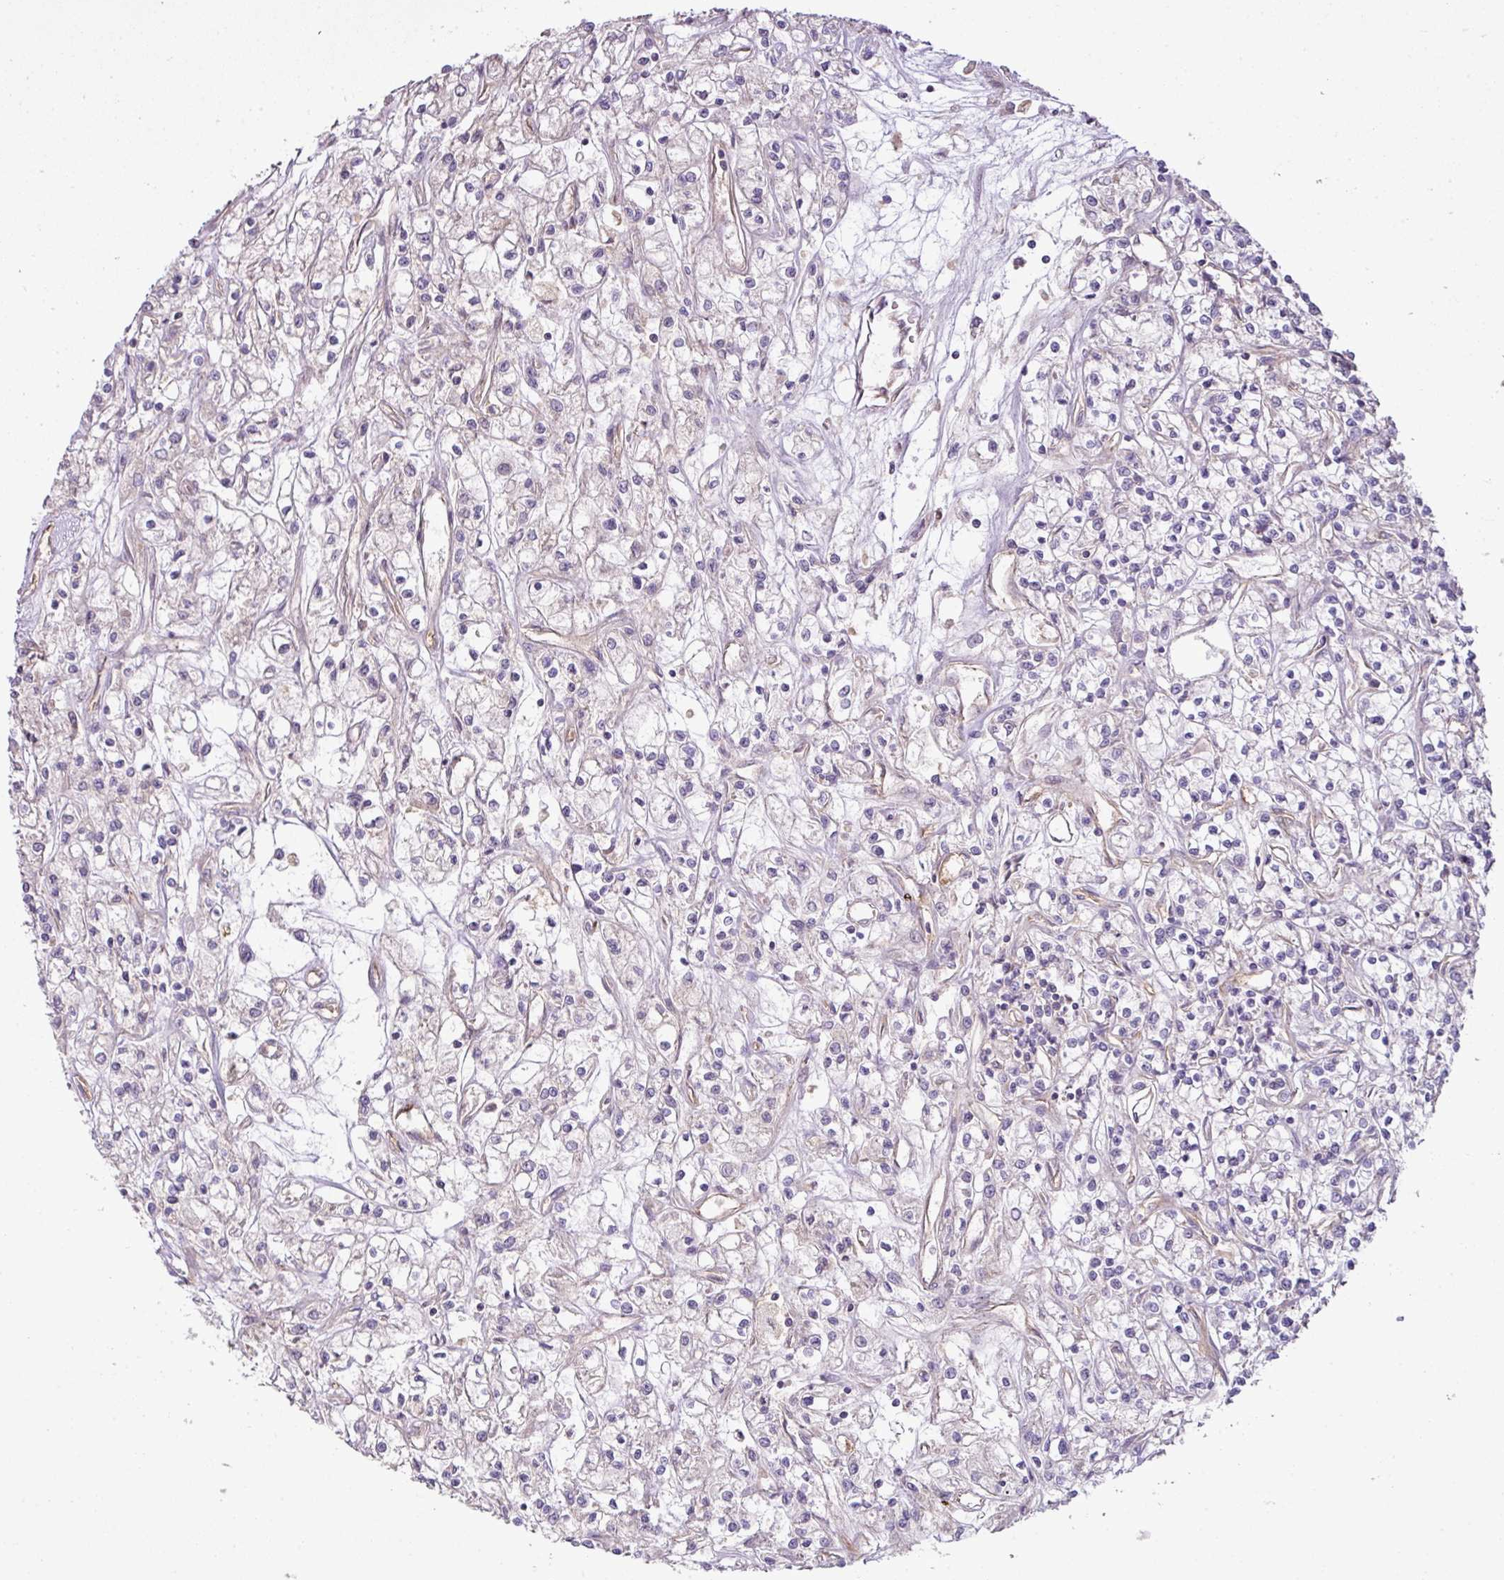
{"staining": {"intensity": "negative", "quantity": "none", "location": "none"}, "tissue": "renal cancer", "cell_type": "Tumor cells", "image_type": "cancer", "snomed": [{"axis": "morphology", "description": "Adenocarcinoma, NOS"}, {"axis": "topography", "description": "Kidney"}], "caption": "Renal cancer (adenocarcinoma) was stained to show a protein in brown. There is no significant expression in tumor cells.", "gene": "COX18", "patient": {"sex": "female", "age": 59}}